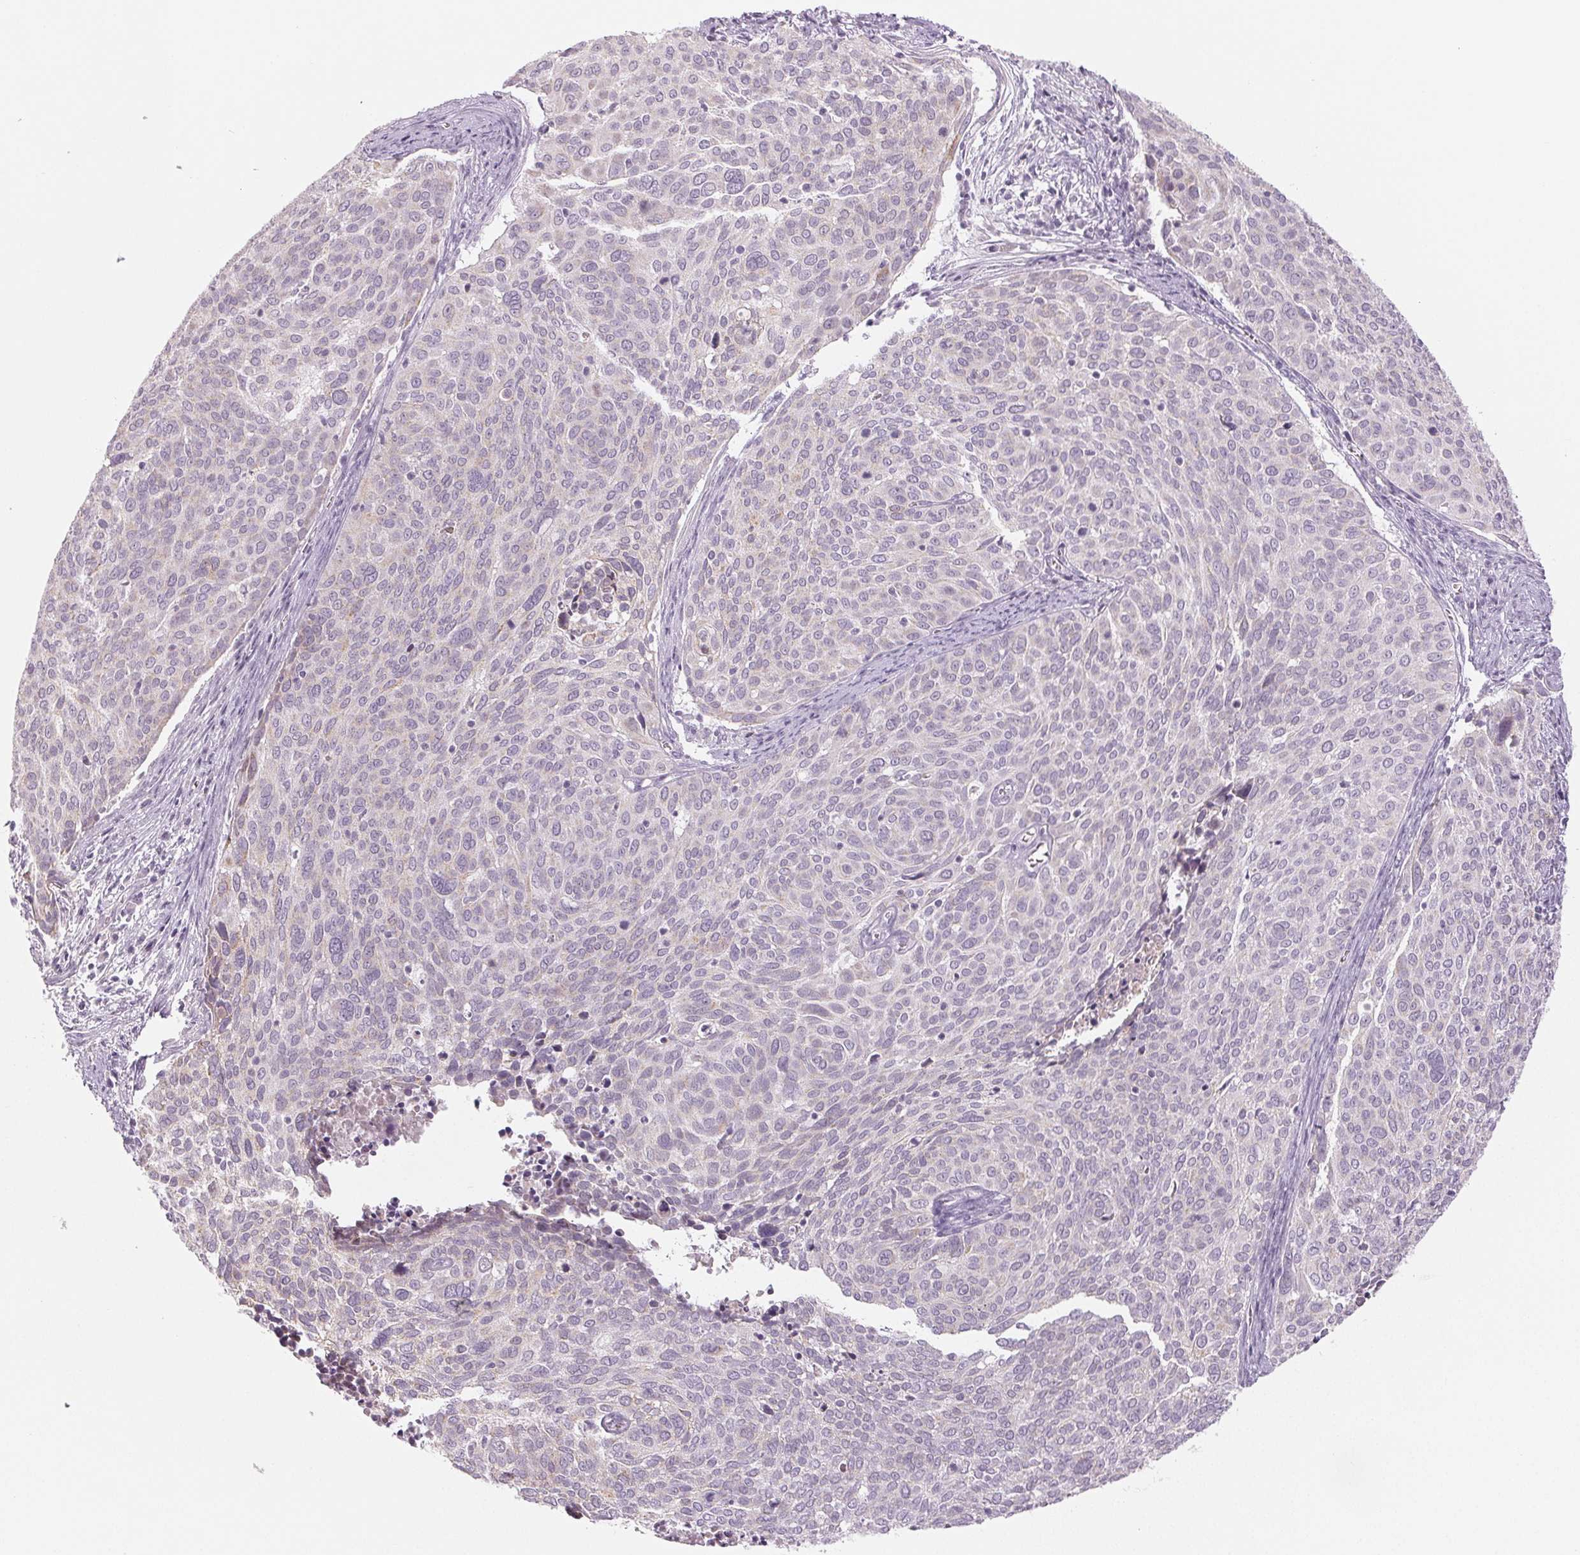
{"staining": {"intensity": "negative", "quantity": "none", "location": "none"}, "tissue": "cervical cancer", "cell_type": "Tumor cells", "image_type": "cancer", "snomed": [{"axis": "morphology", "description": "Squamous cell carcinoma, NOS"}, {"axis": "topography", "description": "Cervix"}], "caption": "IHC of cervical cancer displays no expression in tumor cells. (Brightfield microscopy of DAB immunohistochemistry at high magnification).", "gene": "EHHADH", "patient": {"sex": "female", "age": 39}}